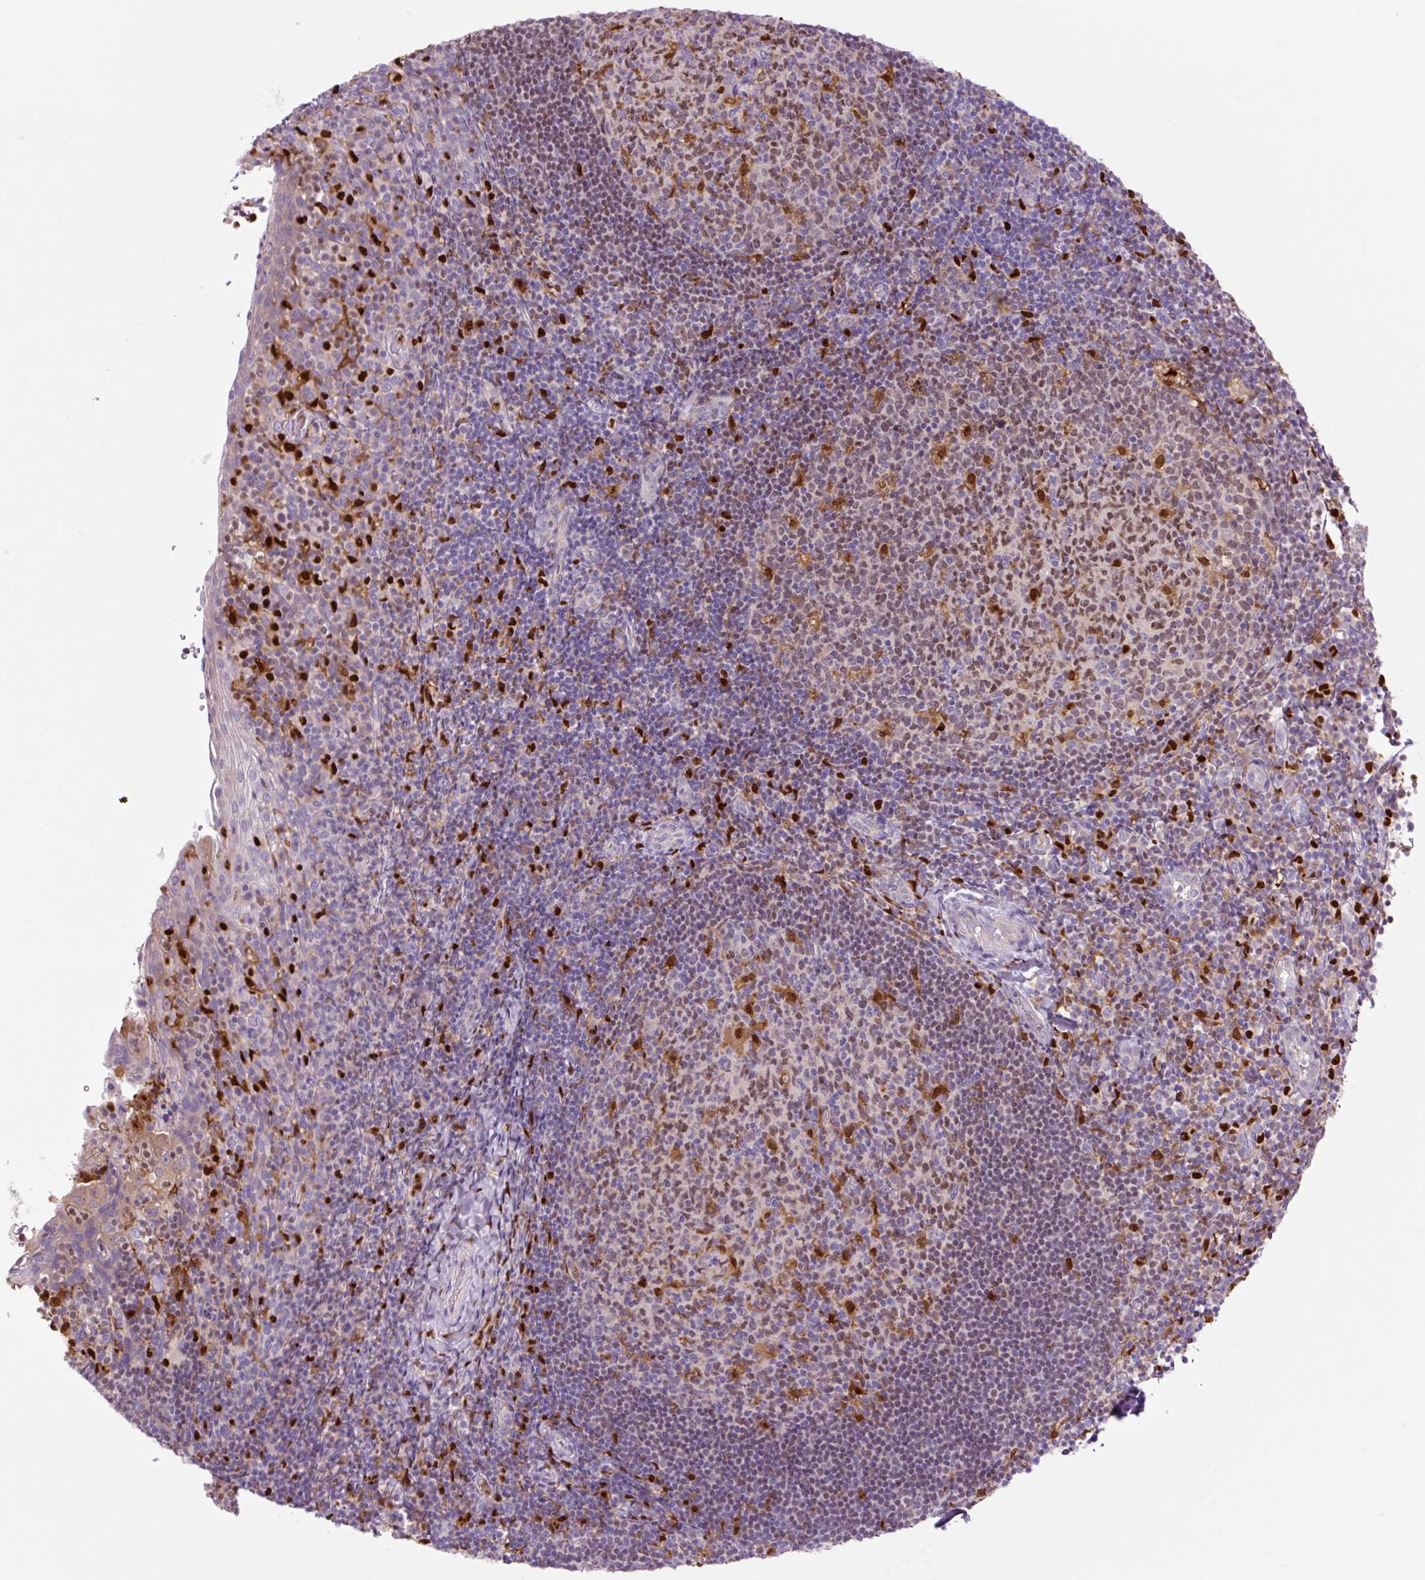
{"staining": {"intensity": "moderate", "quantity": ">75%", "location": "nuclear"}, "tissue": "tonsil", "cell_type": "Germinal center cells", "image_type": "normal", "snomed": [{"axis": "morphology", "description": "Normal tissue, NOS"}, {"axis": "topography", "description": "Tonsil"}], "caption": "The photomicrograph exhibits immunohistochemical staining of unremarkable tonsil. There is moderate nuclear staining is present in approximately >75% of germinal center cells.", "gene": "SPI1", "patient": {"sex": "female", "age": 10}}